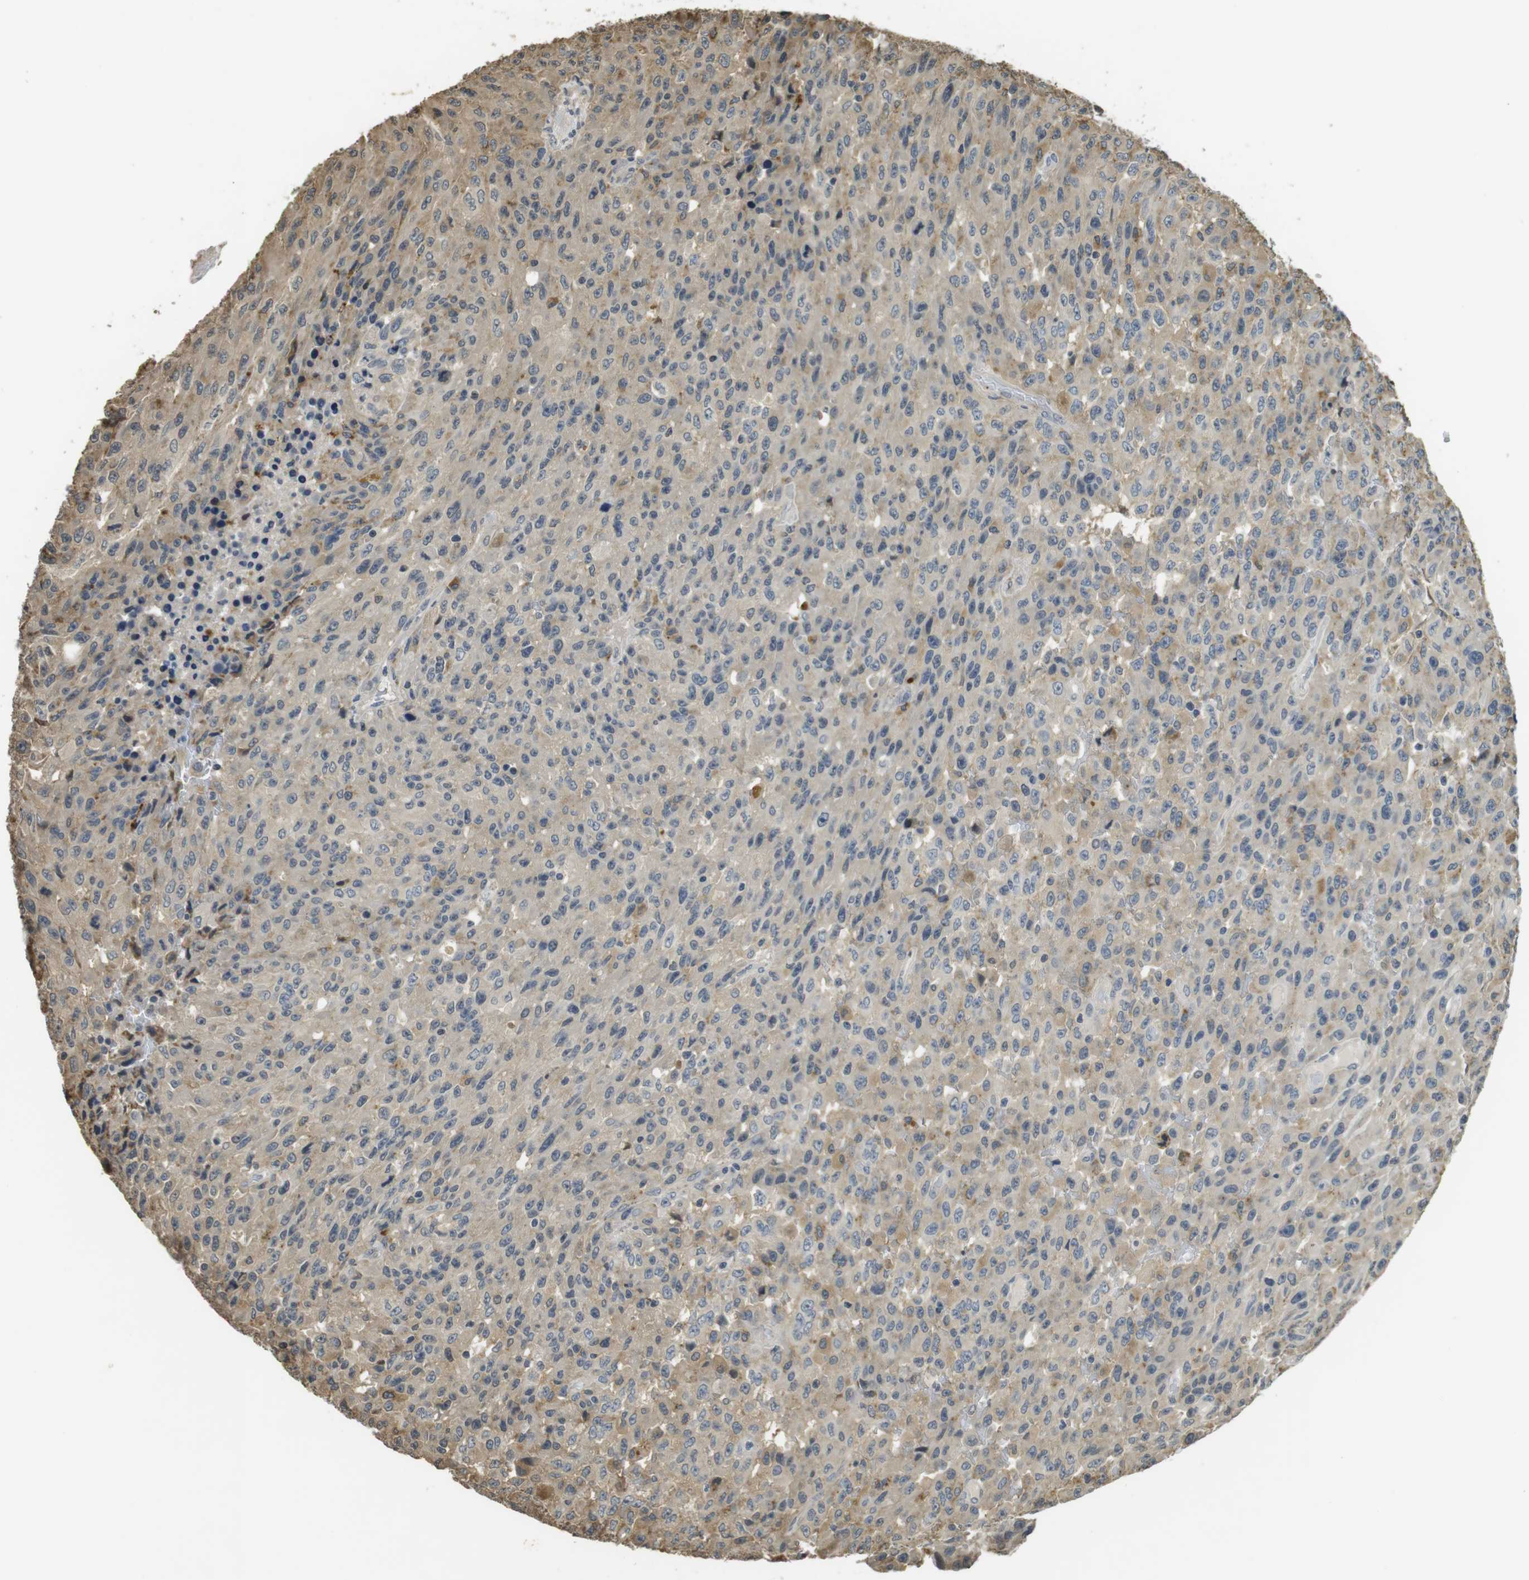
{"staining": {"intensity": "weak", "quantity": "25%-75%", "location": "cytoplasmic/membranous"}, "tissue": "urothelial cancer", "cell_type": "Tumor cells", "image_type": "cancer", "snomed": [{"axis": "morphology", "description": "Urothelial carcinoma, High grade"}, {"axis": "topography", "description": "Urinary bladder"}], "caption": "Approximately 25%-75% of tumor cells in urothelial carcinoma (high-grade) show weak cytoplasmic/membranous protein expression as visualized by brown immunohistochemical staining.", "gene": "FZD10", "patient": {"sex": "male", "age": 66}}